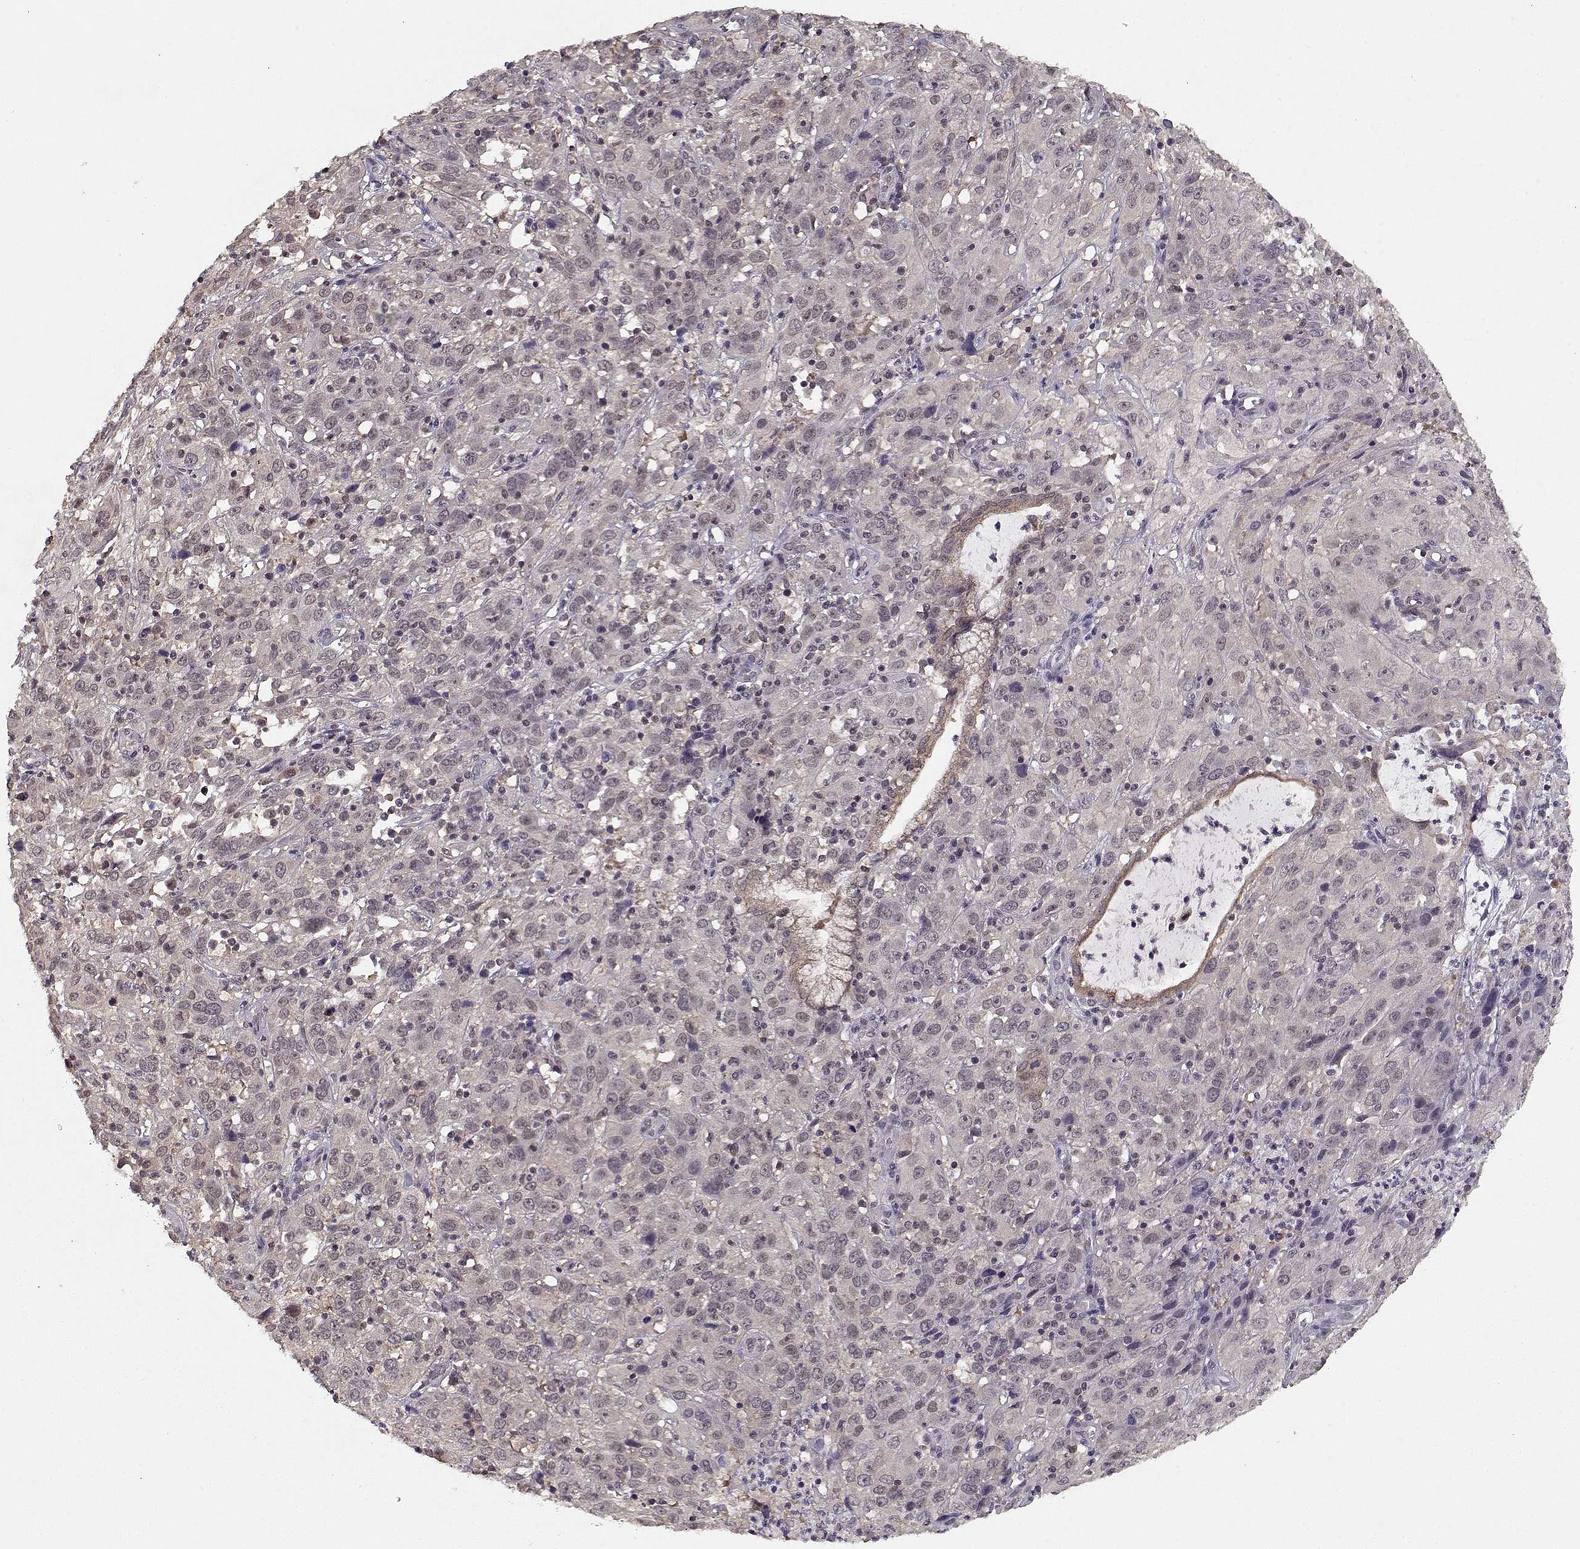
{"staining": {"intensity": "negative", "quantity": "none", "location": "none"}, "tissue": "cervical cancer", "cell_type": "Tumor cells", "image_type": "cancer", "snomed": [{"axis": "morphology", "description": "Squamous cell carcinoma, NOS"}, {"axis": "topography", "description": "Cervix"}], "caption": "An image of cervical squamous cell carcinoma stained for a protein shows no brown staining in tumor cells. (Brightfield microscopy of DAB immunohistochemistry at high magnification).", "gene": "TESPA1", "patient": {"sex": "female", "age": 32}}